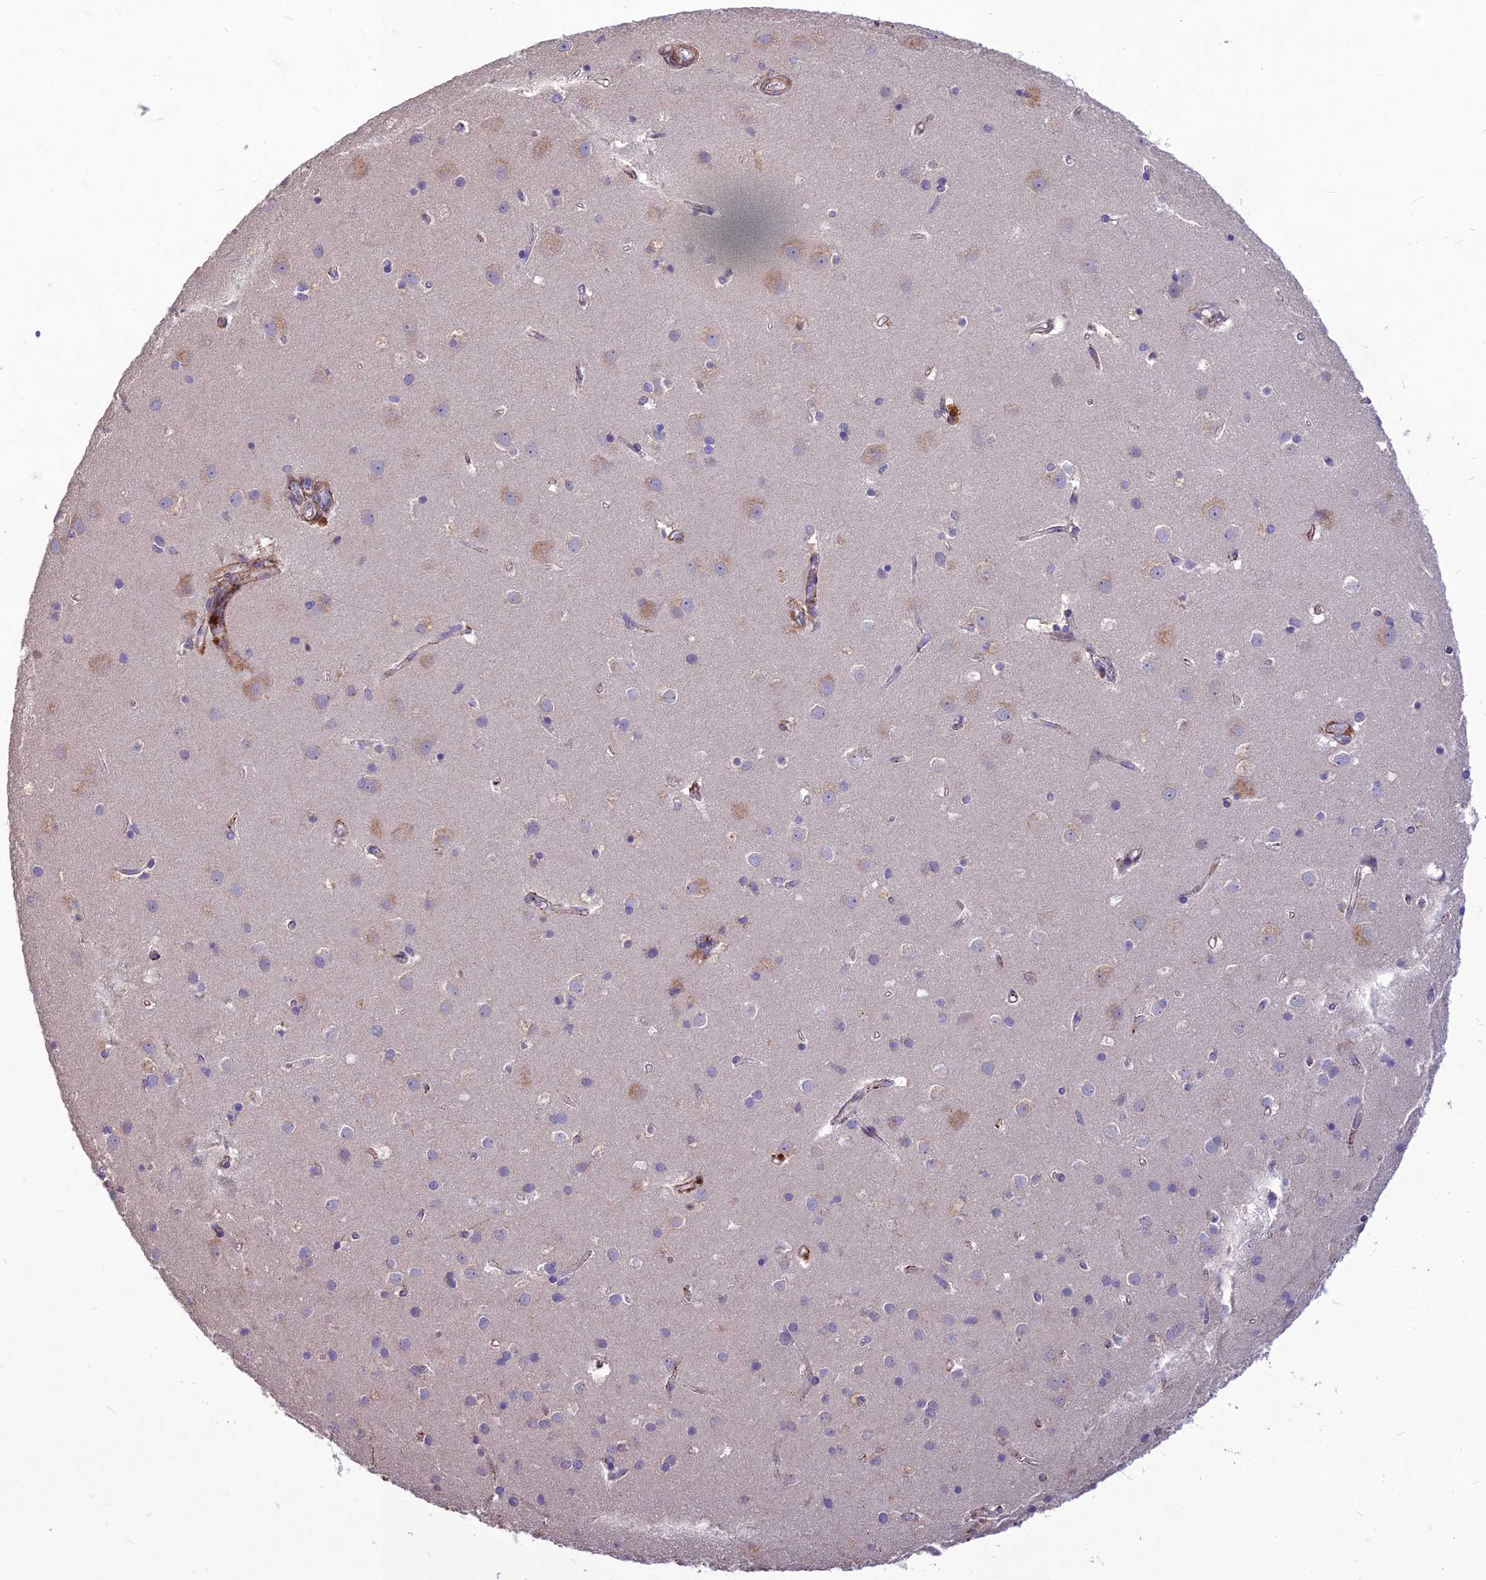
{"staining": {"intensity": "moderate", "quantity": ">75%", "location": "cytoplasmic/membranous"}, "tissue": "cerebral cortex", "cell_type": "Endothelial cells", "image_type": "normal", "snomed": [{"axis": "morphology", "description": "Normal tissue, NOS"}, {"axis": "topography", "description": "Cerebral cortex"}], "caption": "Cerebral cortex stained with a brown dye exhibits moderate cytoplasmic/membranous positive staining in approximately >75% of endothelial cells.", "gene": "CLUH", "patient": {"sex": "male", "age": 54}}